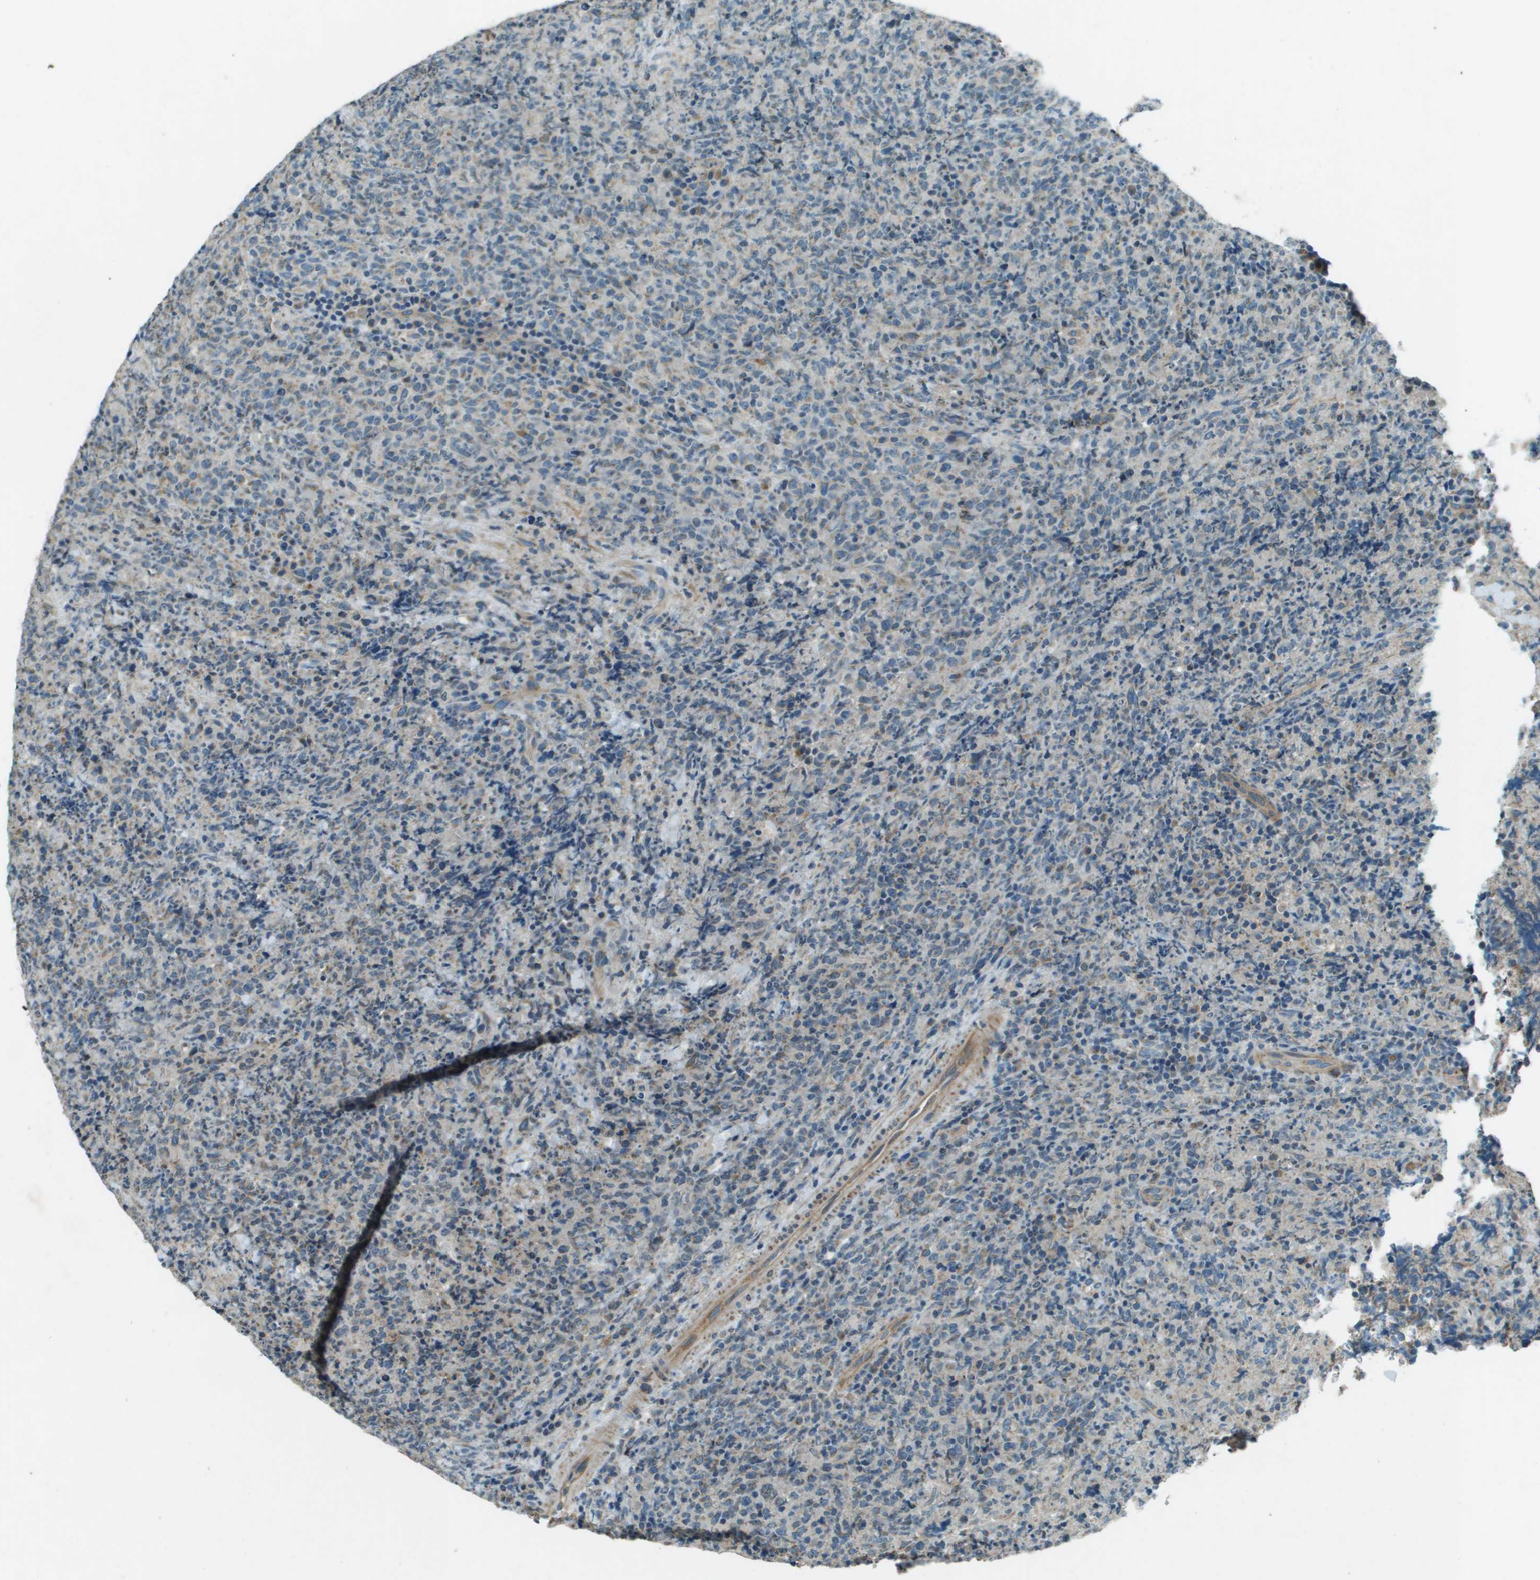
{"staining": {"intensity": "weak", "quantity": "<25%", "location": "cytoplasmic/membranous"}, "tissue": "lymphoma", "cell_type": "Tumor cells", "image_type": "cancer", "snomed": [{"axis": "morphology", "description": "Malignant lymphoma, non-Hodgkin's type, High grade"}, {"axis": "topography", "description": "Tonsil"}], "caption": "Immunohistochemistry (IHC) of human lymphoma exhibits no positivity in tumor cells. (Stains: DAB (3,3'-diaminobenzidine) immunohistochemistry (IHC) with hematoxylin counter stain, Microscopy: brightfield microscopy at high magnification).", "gene": "MIGA1", "patient": {"sex": "female", "age": 36}}